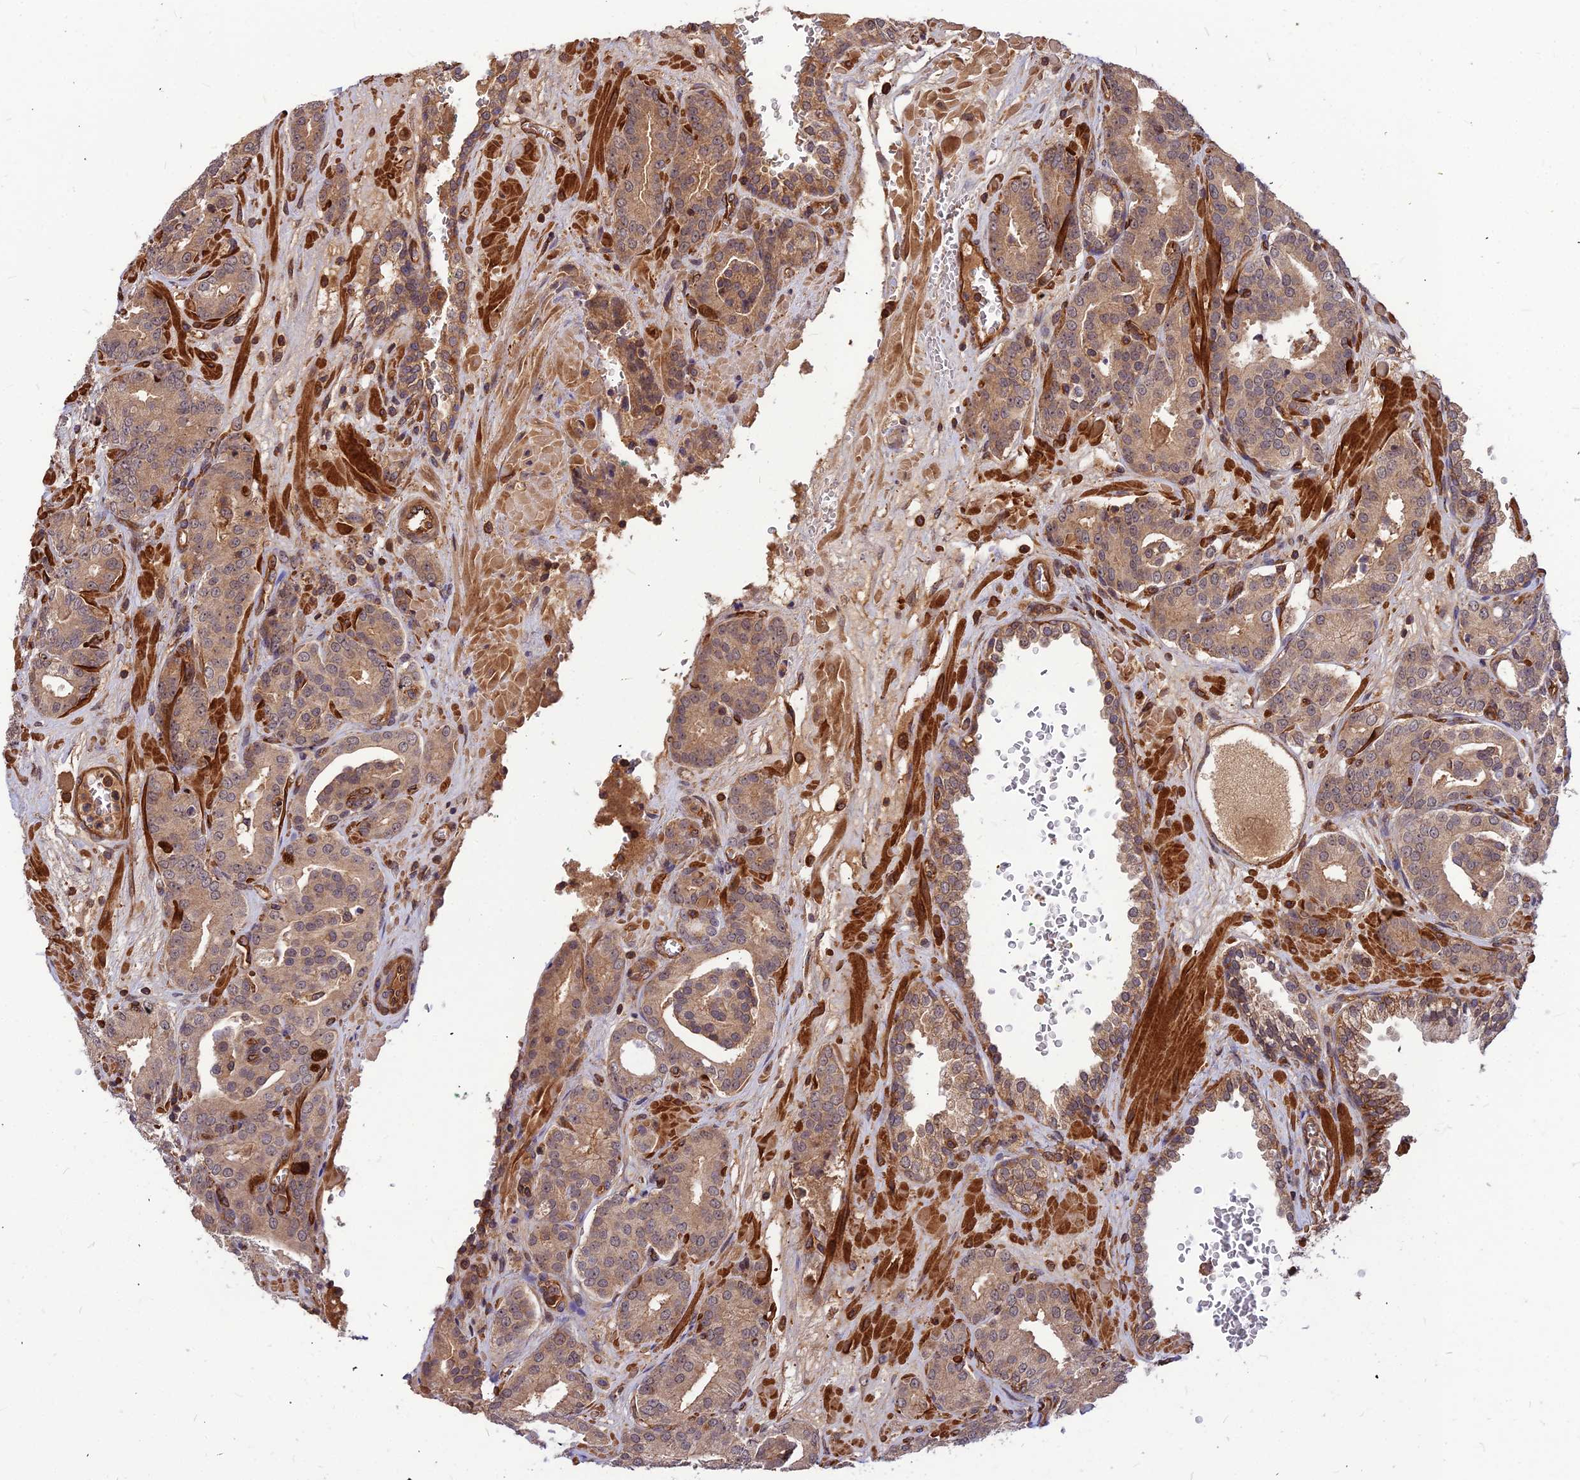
{"staining": {"intensity": "moderate", "quantity": ">75%", "location": "cytoplasmic/membranous"}, "tissue": "prostate cancer", "cell_type": "Tumor cells", "image_type": "cancer", "snomed": [{"axis": "morphology", "description": "Adenocarcinoma, High grade"}, {"axis": "topography", "description": "Prostate"}], "caption": "About >75% of tumor cells in human high-grade adenocarcinoma (prostate) reveal moderate cytoplasmic/membranous protein staining as visualized by brown immunohistochemical staining.", "gene": "ZNF467", "patient": {"sex": "male", "age": 66}}